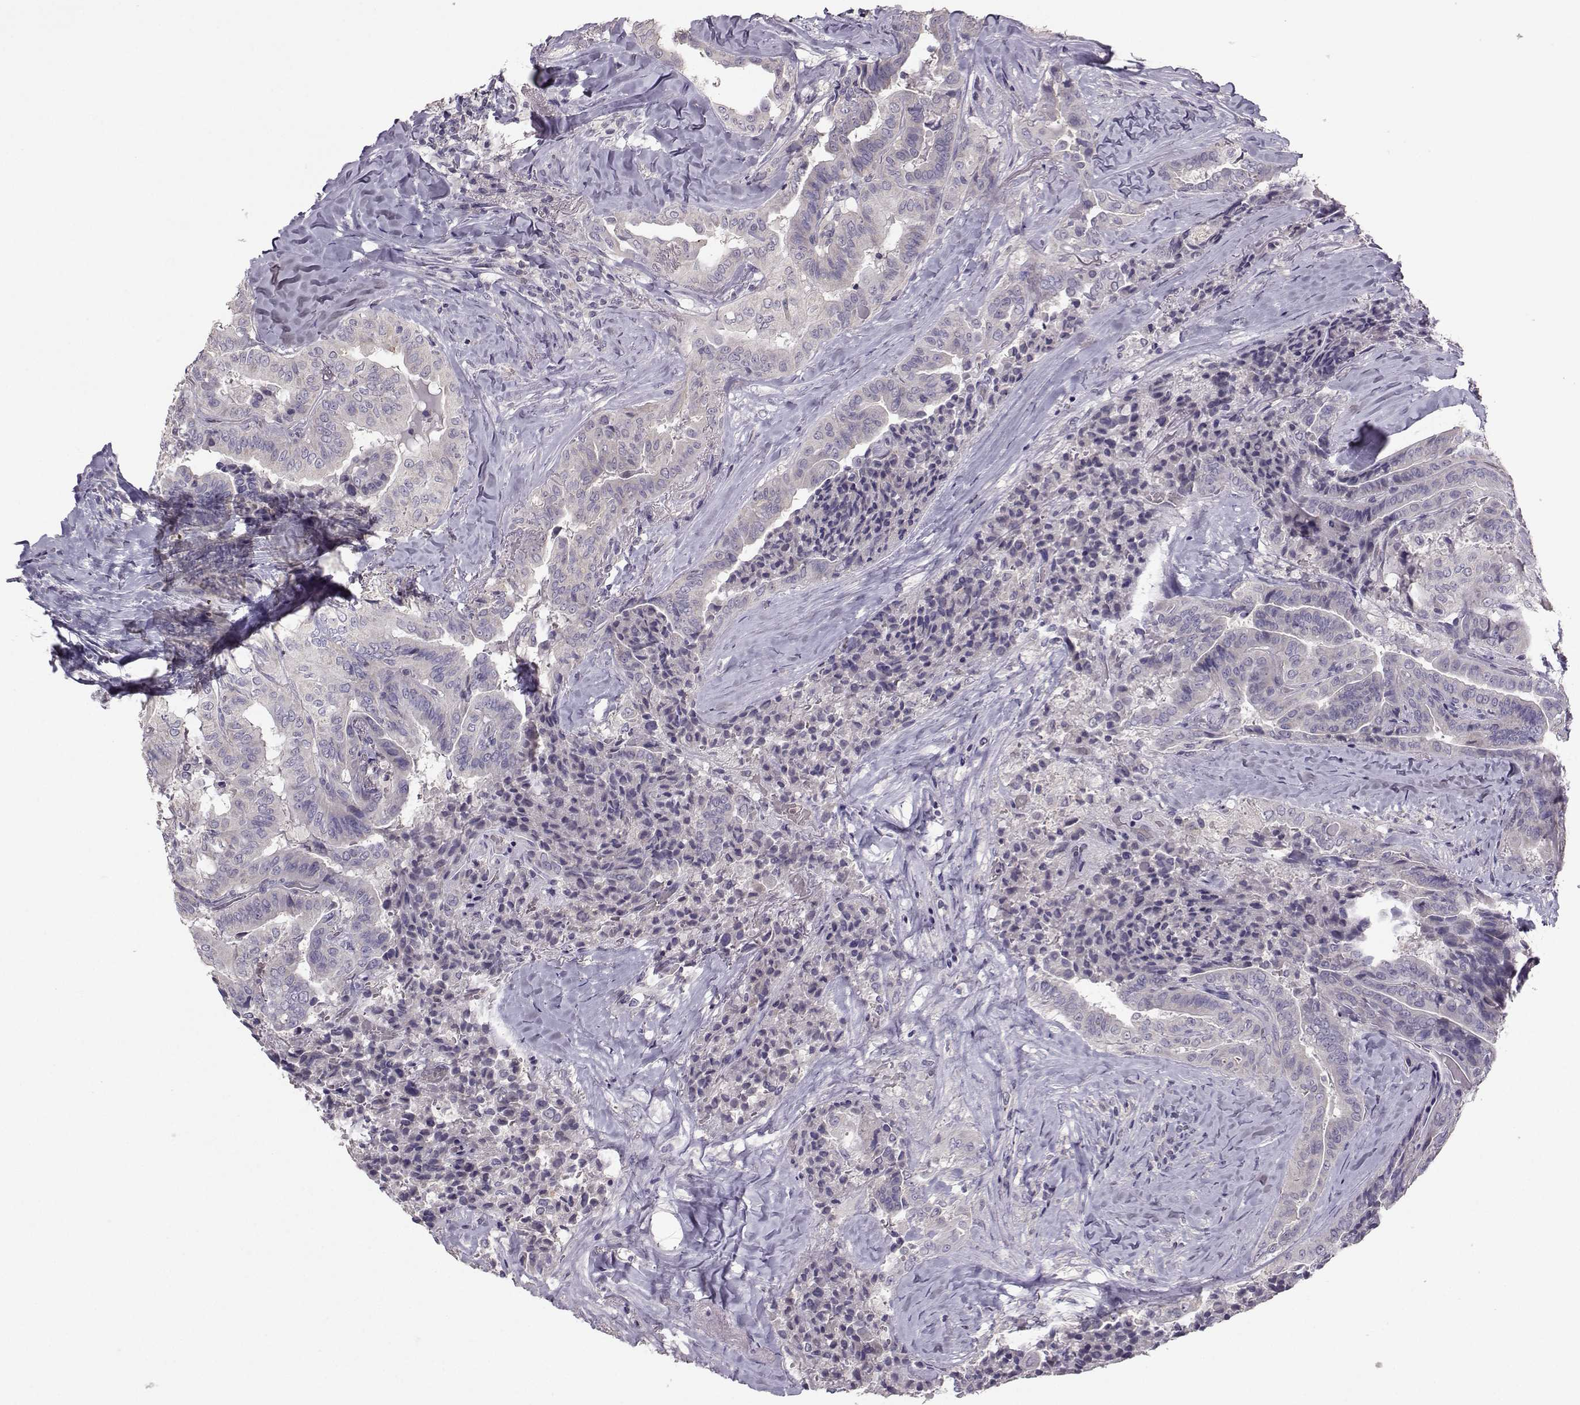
{"staining": {"intensity": "negative", "quantity": "none", "location": "none"}, "tissue": "thyroid cancer", "cell_type": "Tumor cells", "image_type": "cancer", "snomed": [{"axis": "morphology", "description": "Papillary adenocarcinoma, NOS"}, {"axis": "topography", "description": "Thyroid gland"}], "caption": "High magnification brightfield microscopy of papillary adenocarcinoma (thyroid) stained with DAB (brown) and counterstained with hematoxylin (blue): tumor cells show no significant positivity.", "gene": "FCAMR", "patient": {"sex": "female", "age": 68}}